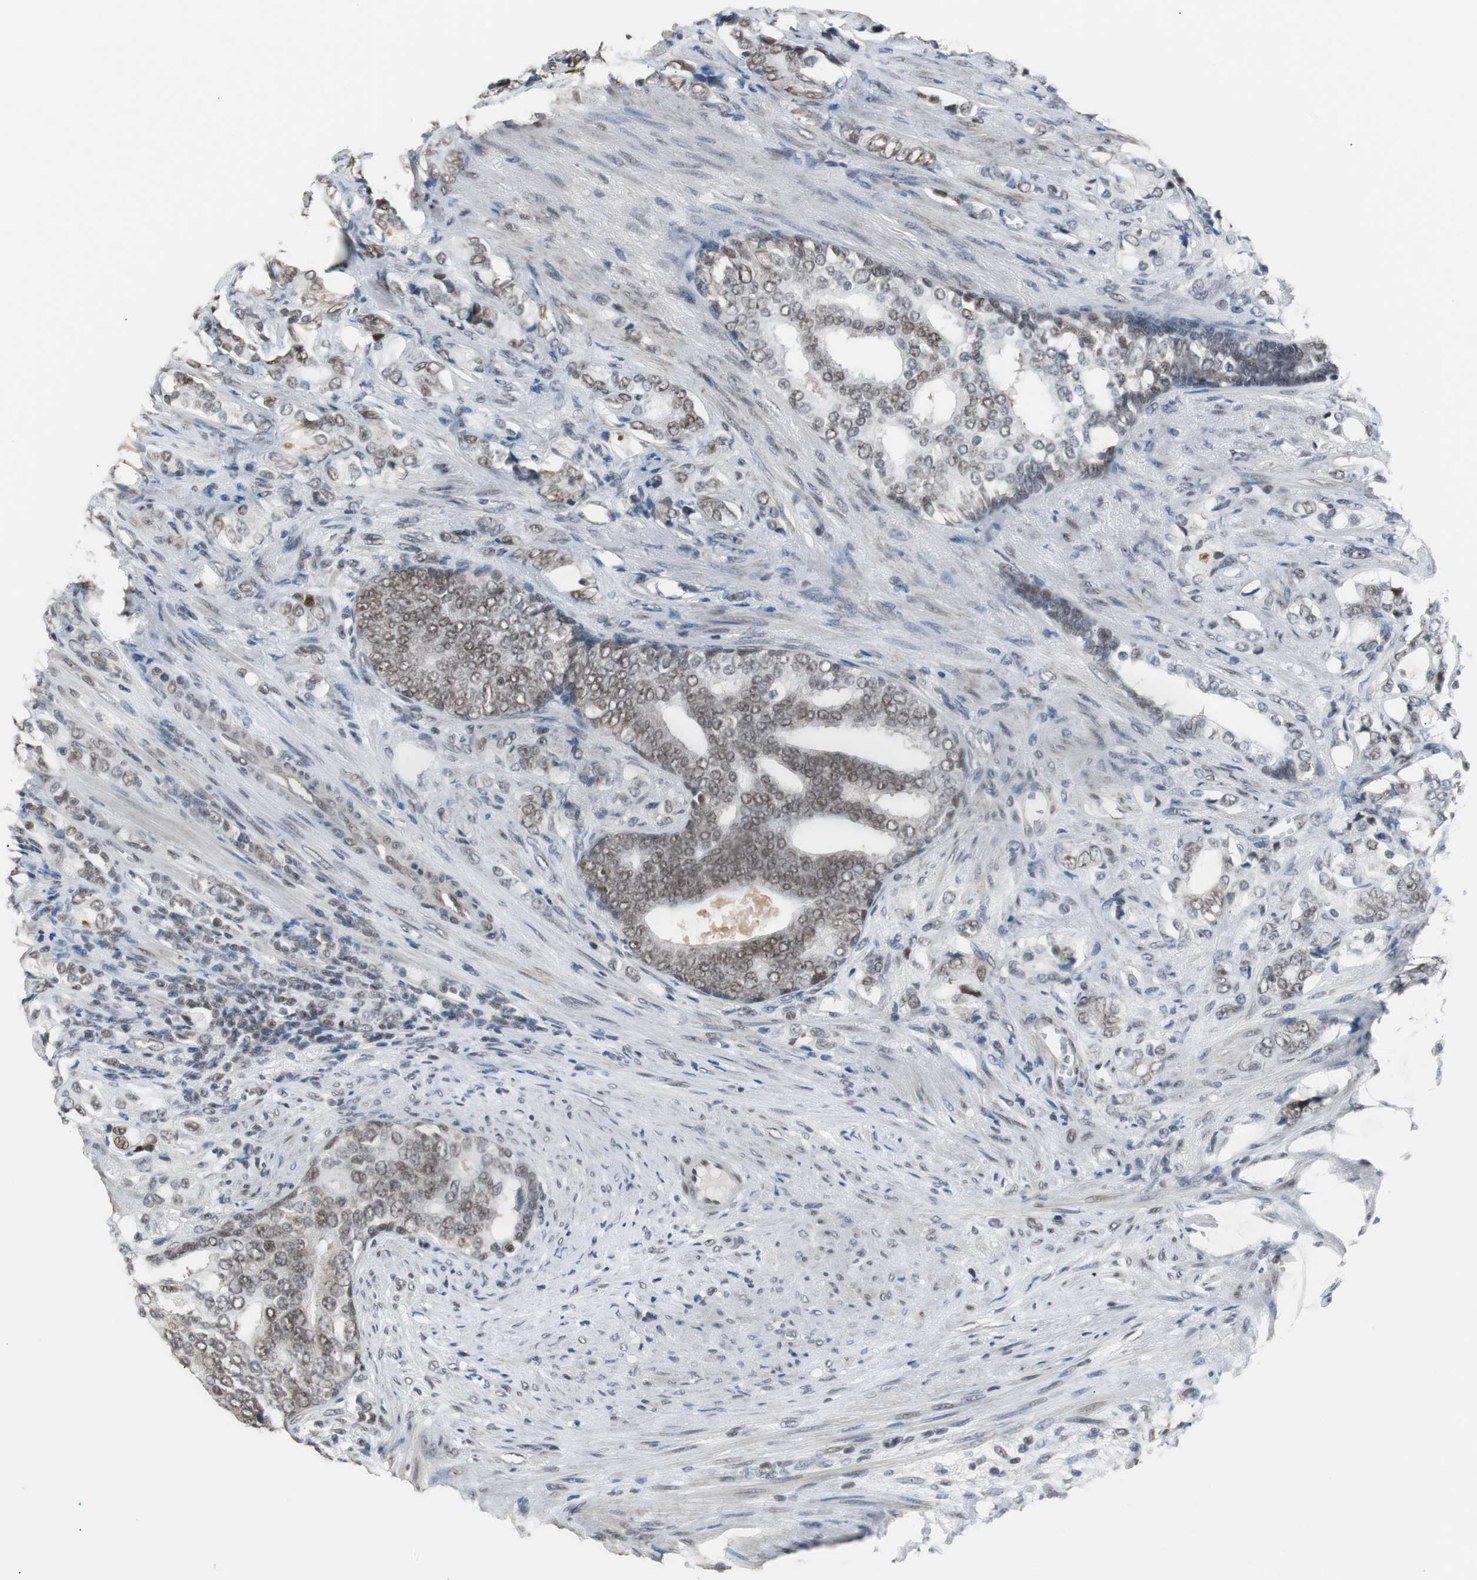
{"staining": {"intensity": "moderate", "quantity": ">75%", "location": "nuclear"}, "tissue": "prostate cancer", "cell_type": "Tumor cells", "image_type": "cancer", "snomed": [{"axis": "morphology", "description": "Adenocarcinoma, Low grade"}, {"axis": "topography", "description": "Prostate"}], "caption": "IHC histopathology image of human prostate cancer stained for a protein (brown), which exhibits medium levels of moderate nuclear expression in about >75% of tumor cells.", "gene": "TAF7", "patient": {"sex": "male", "age": 58}}